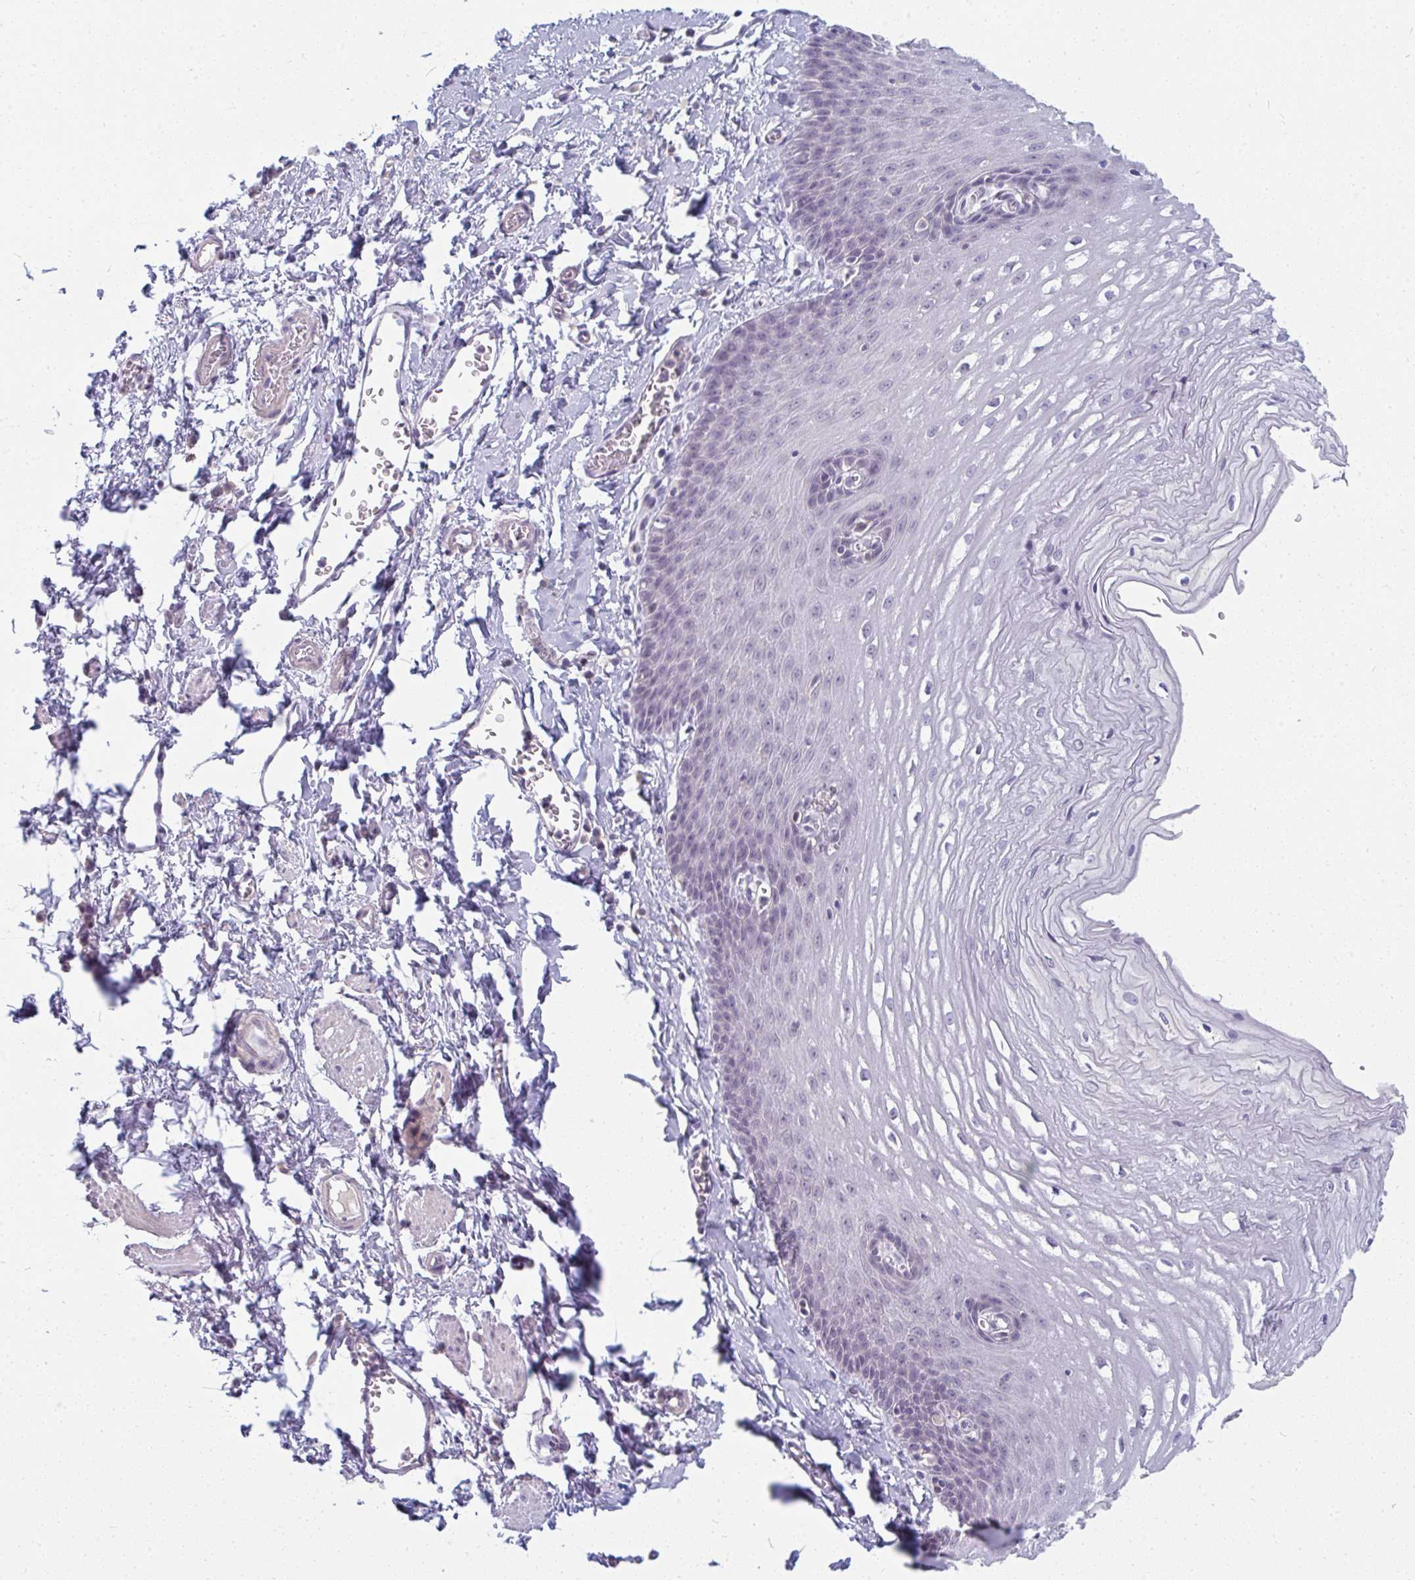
{"staining": {"intensity": "weak", "quantity": "<25%", "location": "nuclear"}, "tissue": "esophagus", "cell_type": "Squamous epithelial cells", "image_type": "normal", "snomed": [{"axis": "morphology", "description": "Normal tissue, NOS"}, {"axis": "topography", "description": "Esophagus"}], "caption": "A photomicrograph of human esophagus is negative for staining in squamous epithelial cells. (DAB IHC, high magnification).", "gene": "PPFIA4", "patient": {"sex": "male", "age": 70}}